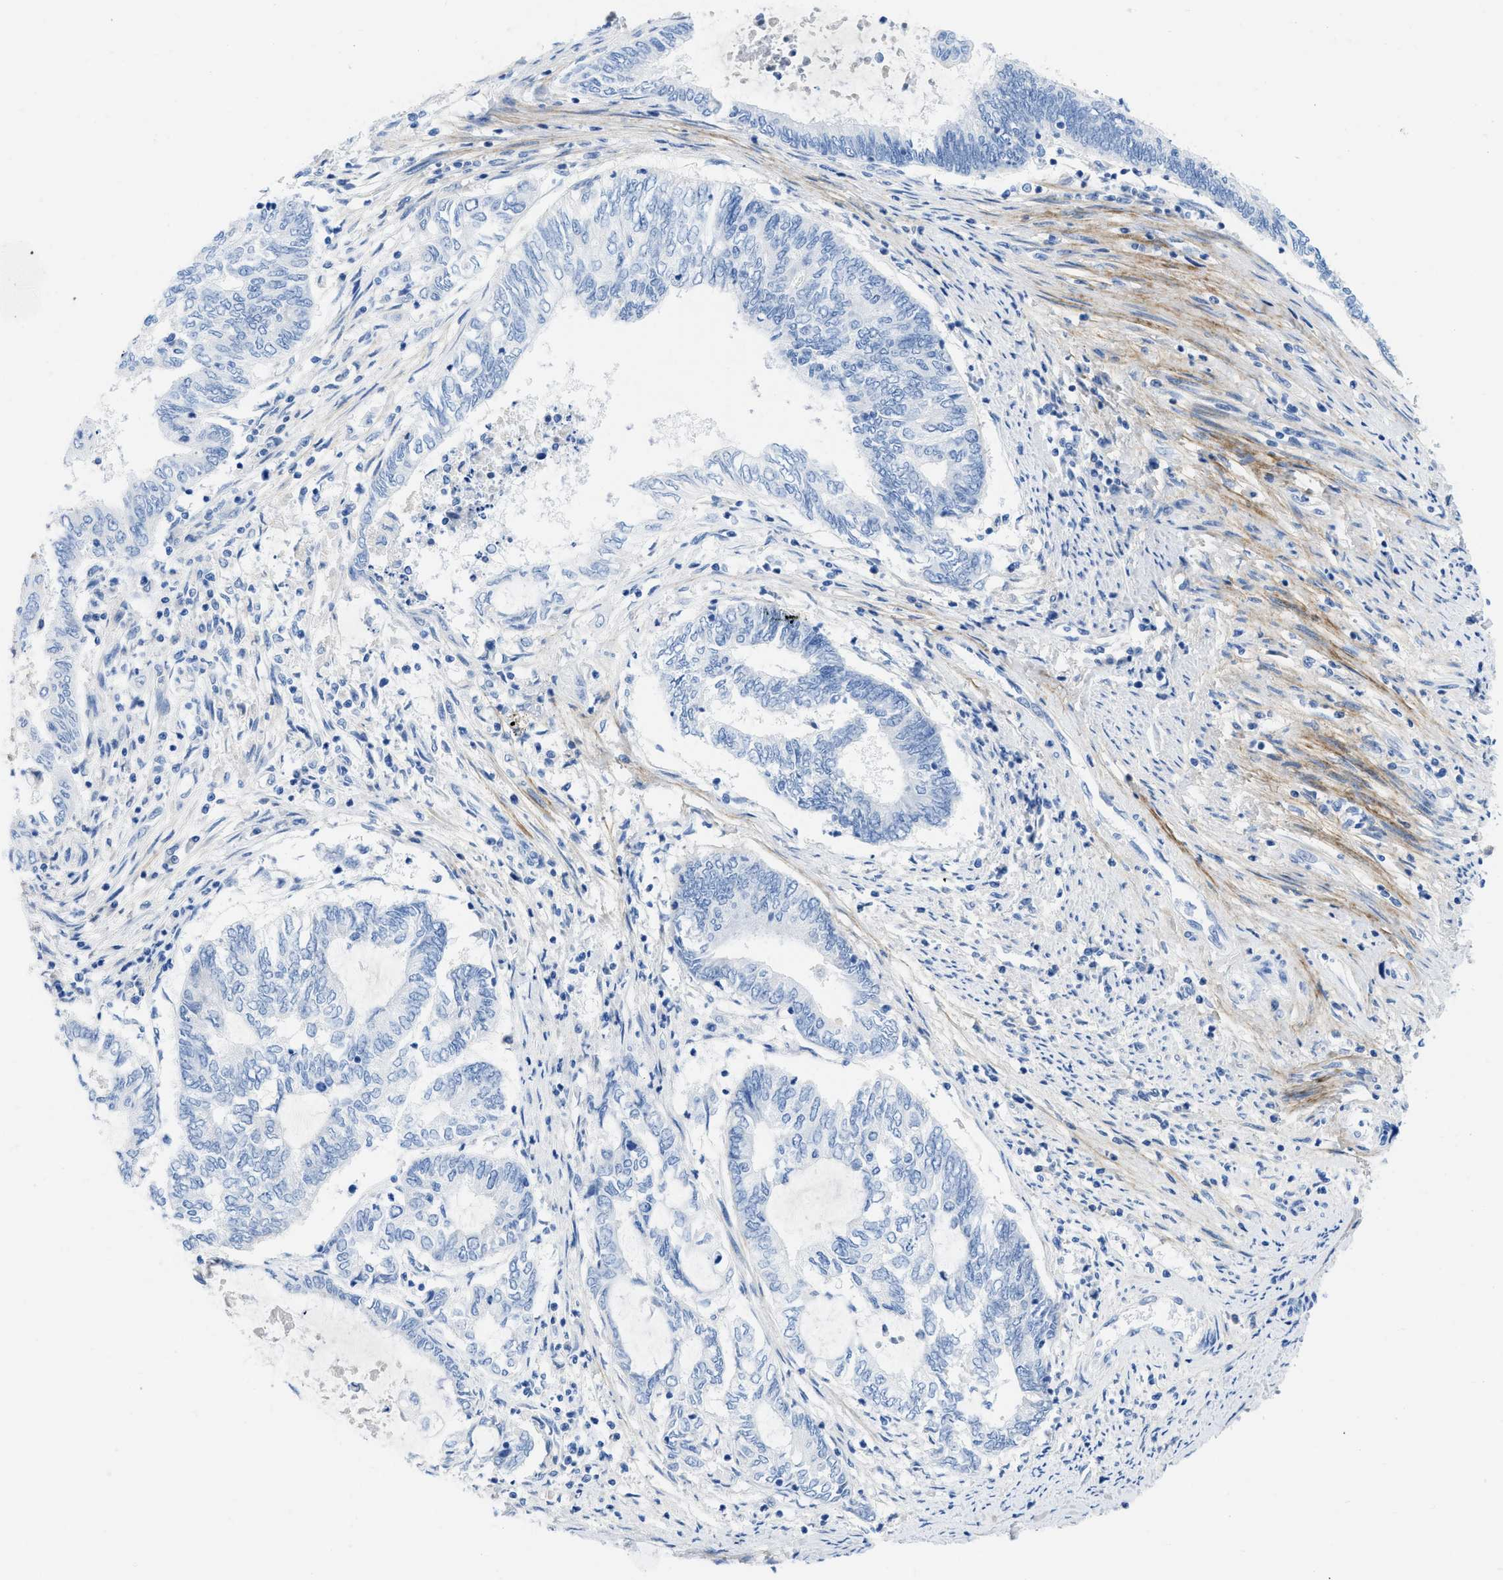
{"staining": {"intensity": "negative", "quantity": "none", "location": "none"}, "tissue": "endometrial cancer", "cell_type": "Tumor cells", "image_type": "cancer", "snomed": [{"axis": "morphology", "description": "Adenocarcinoma, NOS"}, {"axis": "topography", "description": "Uterus"}, {"axis": "topography", "description": "Endometrium"}], "caption": "This is an immunohistochemistry photomicrograph of endometrial cancer. There is no expression in tumor cells.", "gene": "COL3A1", "patient": {"sex": "female", "age": 70}}